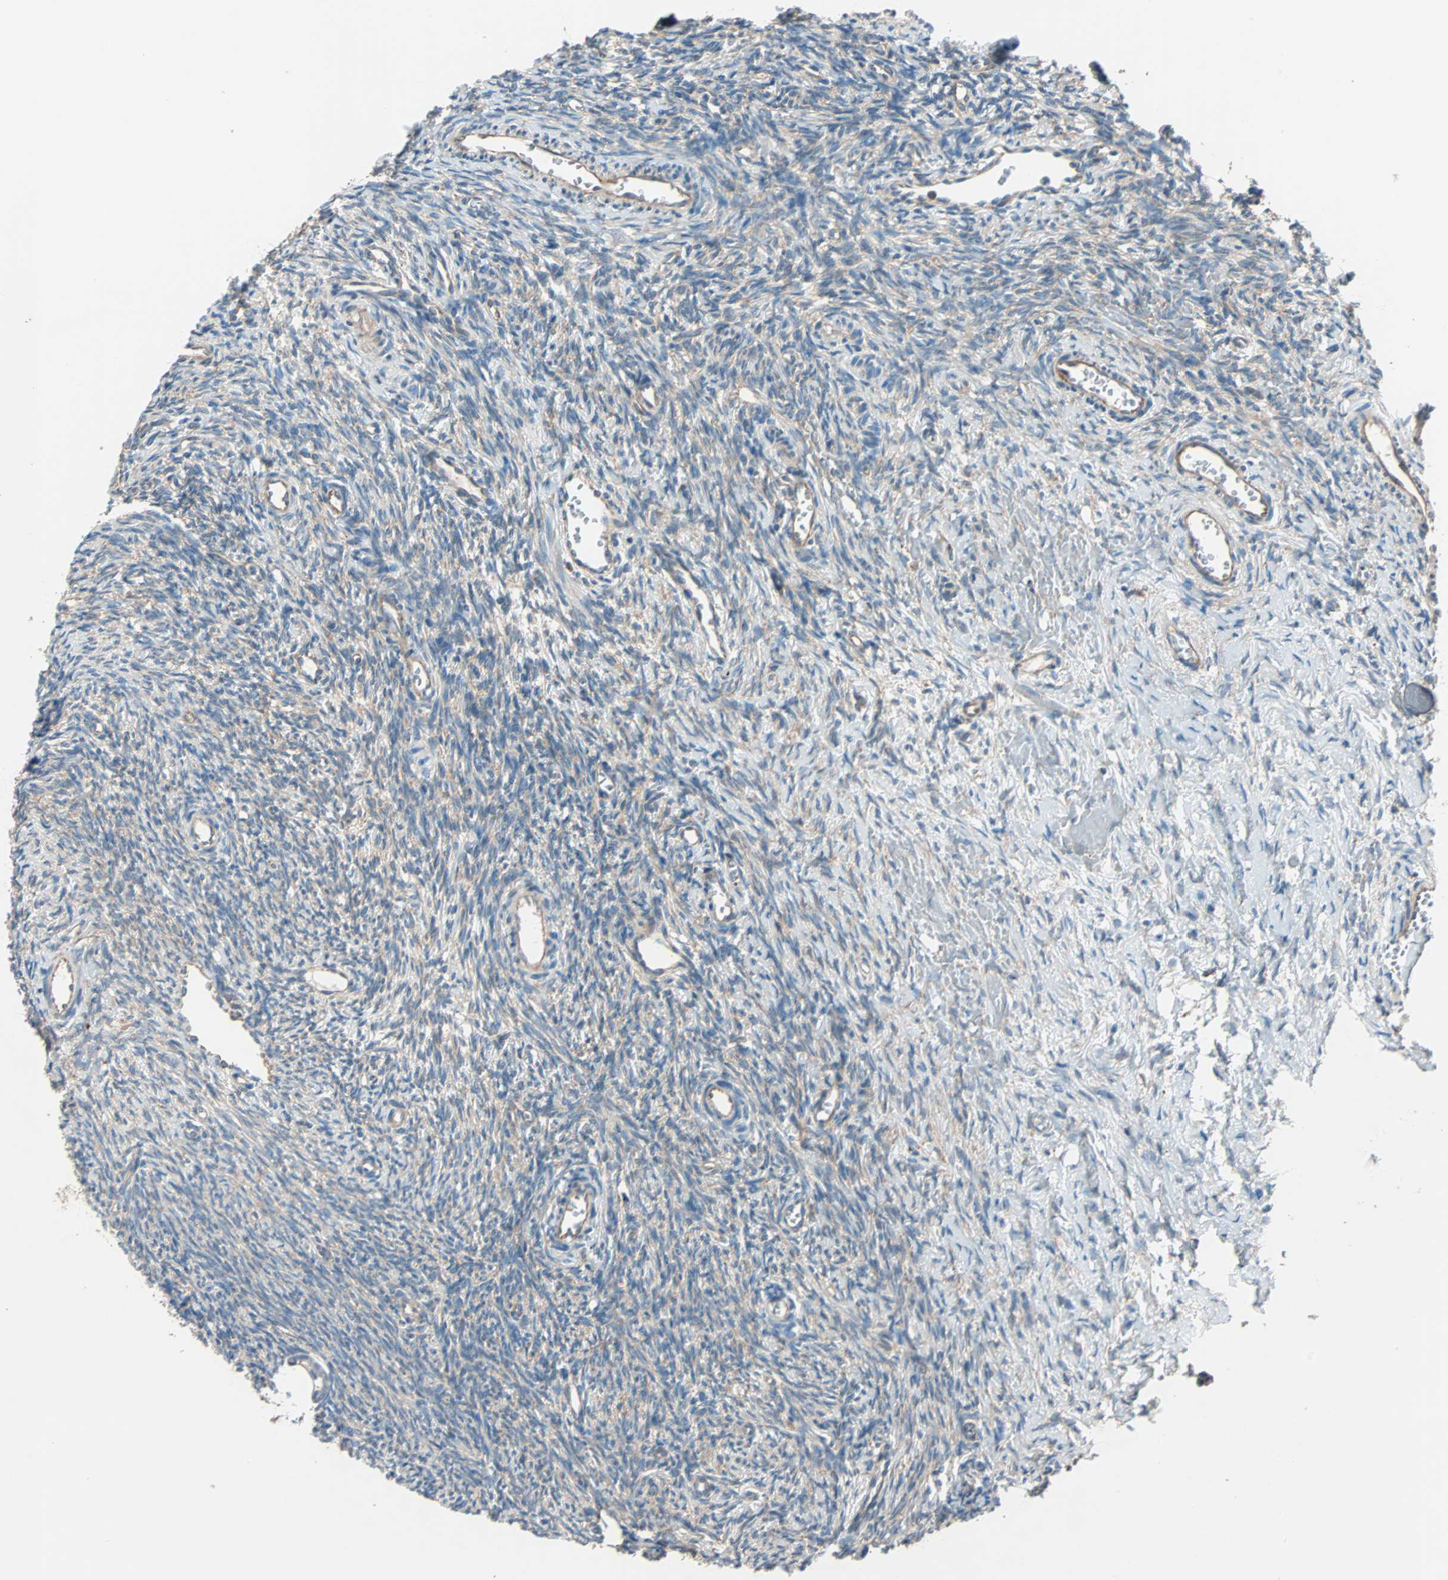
{"staining": {"intensity": "weak", "quantity": "<25%", "location": "cytoplasmic/membranous"}, "tissue": "ovary", "cell_type": "Ovarian stroma cells", "image_type": "normal", "snomed": [{"axis": "morphology", "description": "Normal tissue, NOS"}, {"axis": "topography", "description": "Ovary"}], "caption": "DAB immunohistochemical staining of benign human ovary shows no significant positivity in ovarian stroma cells.", "gene": "PHYH", "patient": {"sex": "female", "age": 39}}